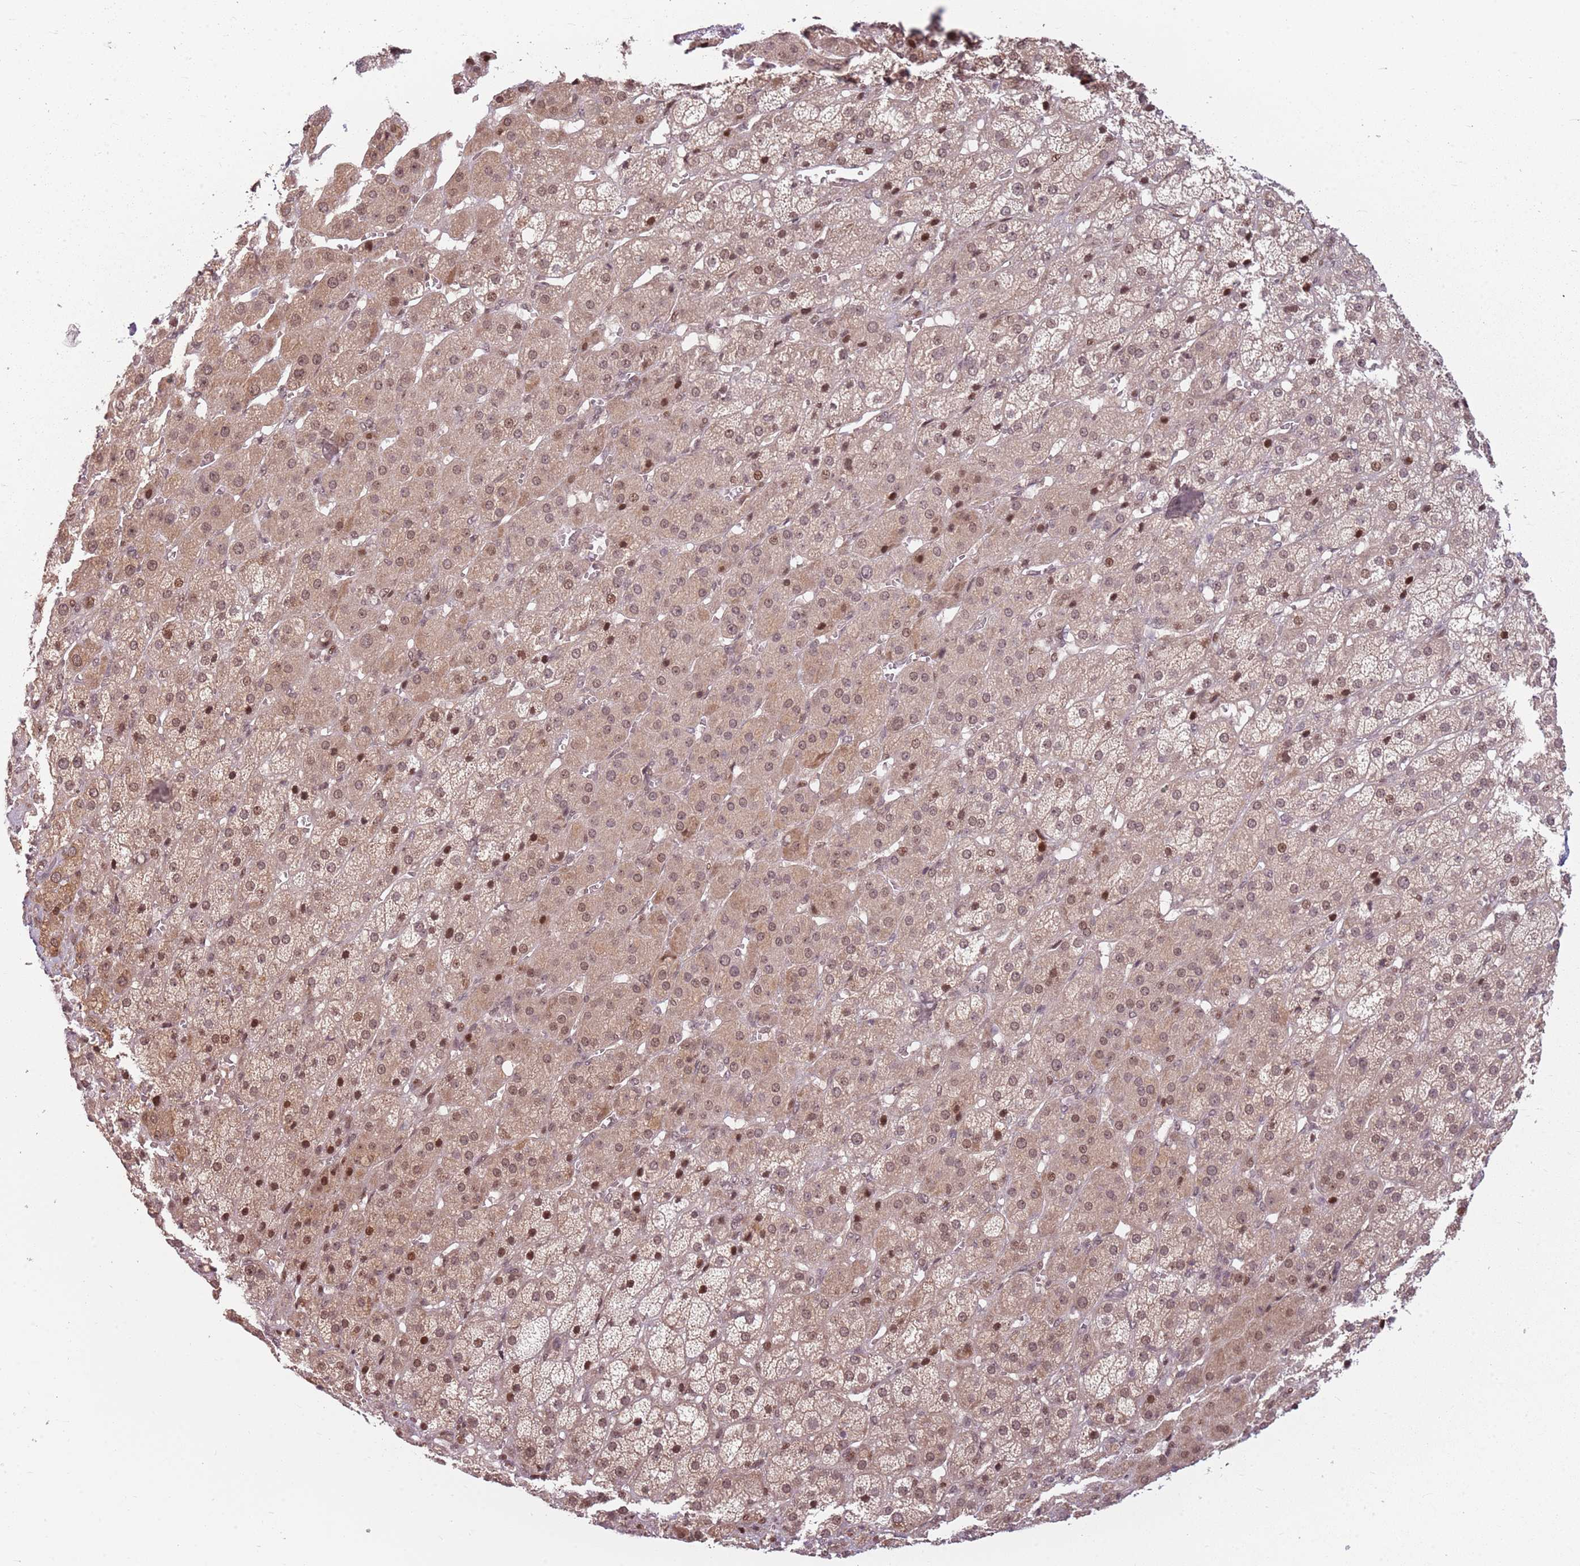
{"staining": {"intensity": "moderate", "quantity": ">75%", "location": "cytoplasmic/membranous,nuclear"}, "tissue": "adrenal gland", "cell_type": "Glandular cells", "image_type": "normal", "snomed": [{"axis": "morphology", "description": "Normal tissue, NOS"}, {"axis": "topography", "description": "Adrenal gland"}], "caption": "Immunohistochemical staining of unremarkable human adrenal gland reveals >75% levels of moderate cytoplasmic/membranous,nuclear protein staining in approximately >75% of glandular cells. (DAB = brown stain, brightfield microscopy at high magnification).", "gene": "ADGRG1", "patient": {"sex": "female", "age": 57}}